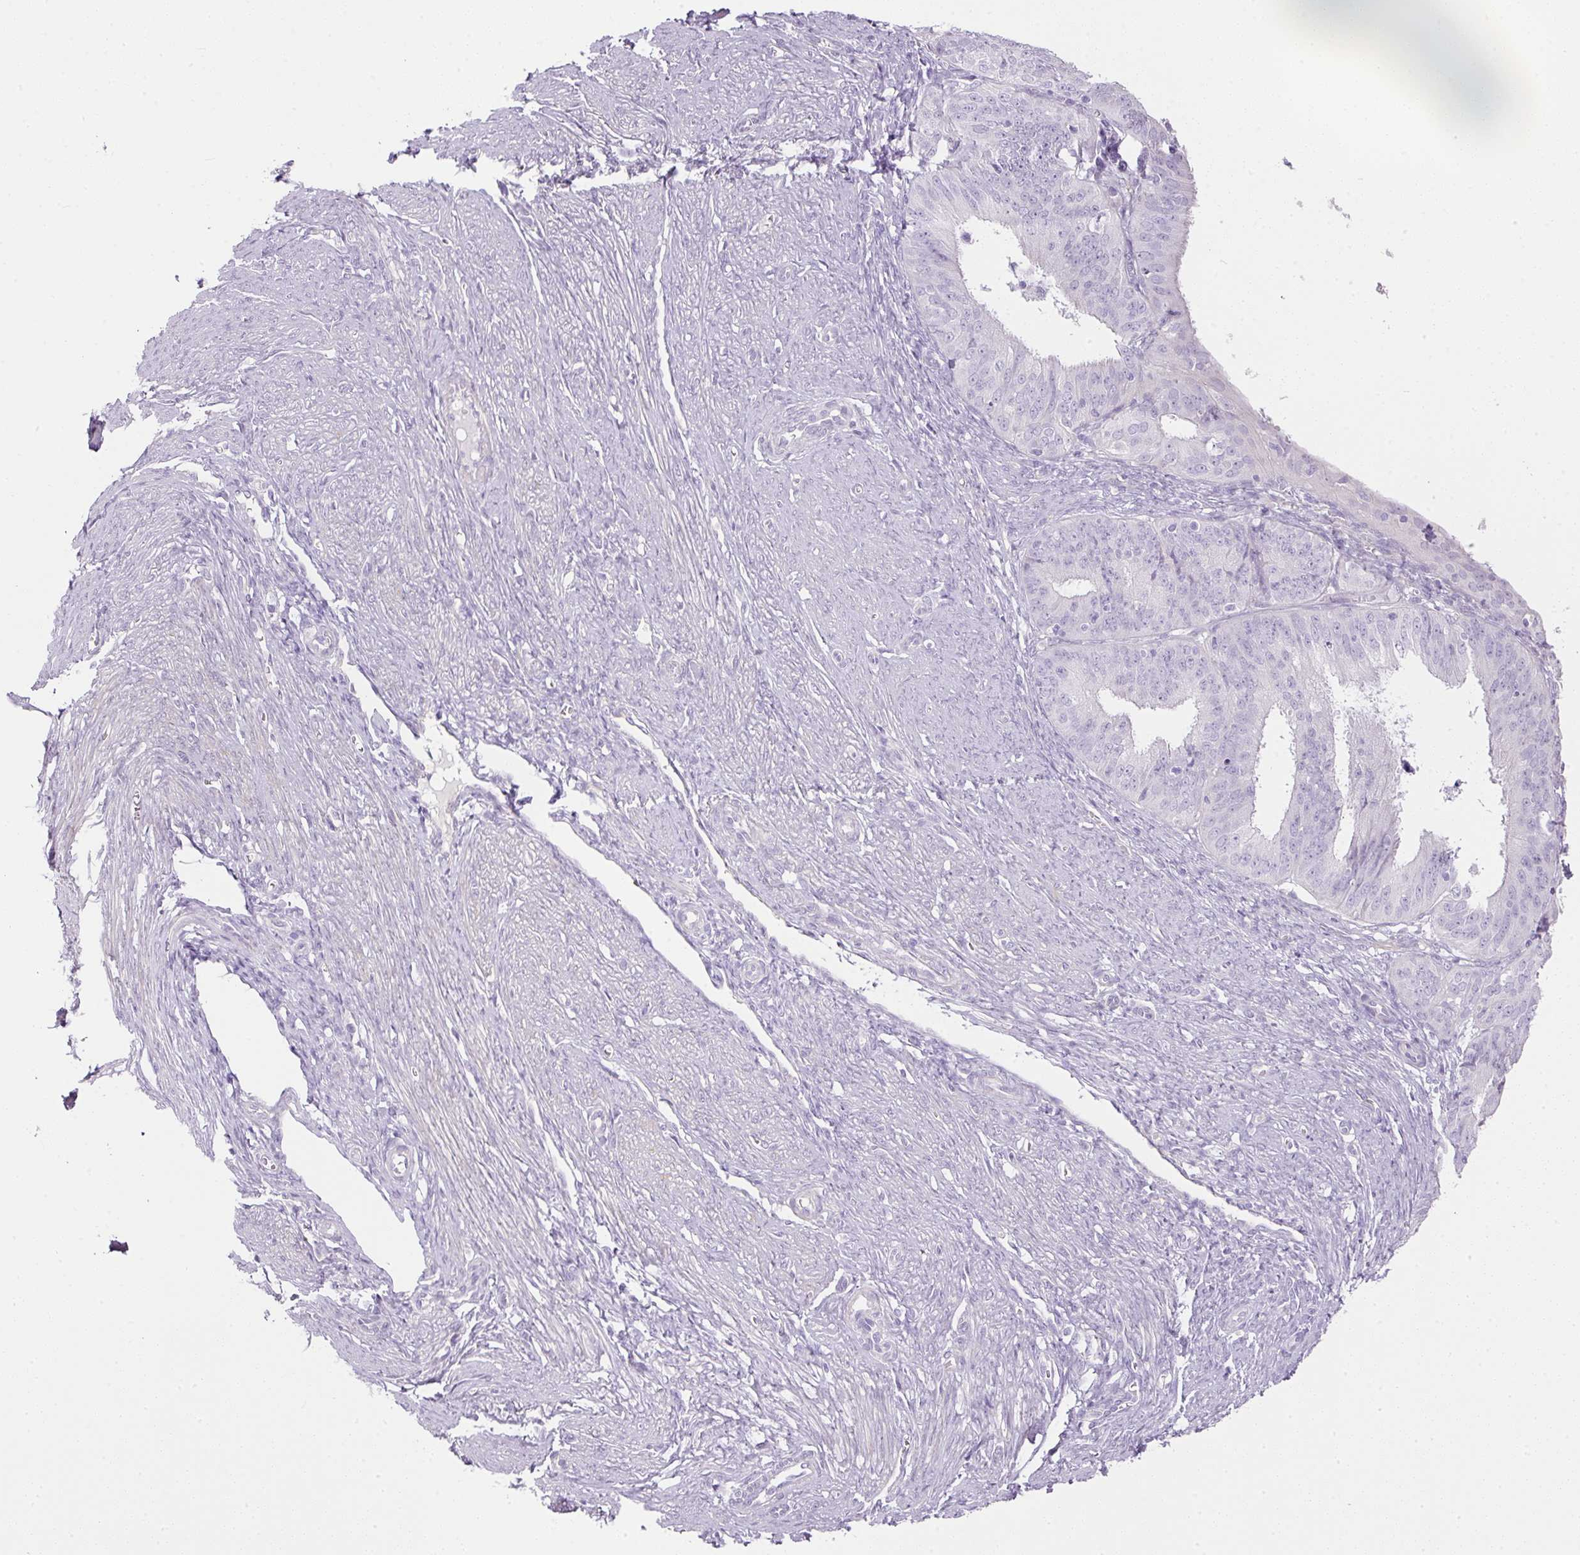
{"staining": {"intensity": "negative", "quantity": "none", "location": "none"}, "tissue": "endometrial cancer", "cell_type": "Tumor cells", "image_type": "cancer", "snomed": [{"axis": "morphology", "description": "Adenocarcinoma, NOS"}, {"axis": "topography", "description": "Endometrium"}], "caption": "Immunohistochemistry (IHC) histopathology image of human endometrial cancer (adenocarcinoma) stained for a protein (brown), which displays no positivity in tumor cells. (IHC, brightfield microscopy, high magnification).", "gene": "RAX2", "patient": {"sex": "female", "age": 51}}